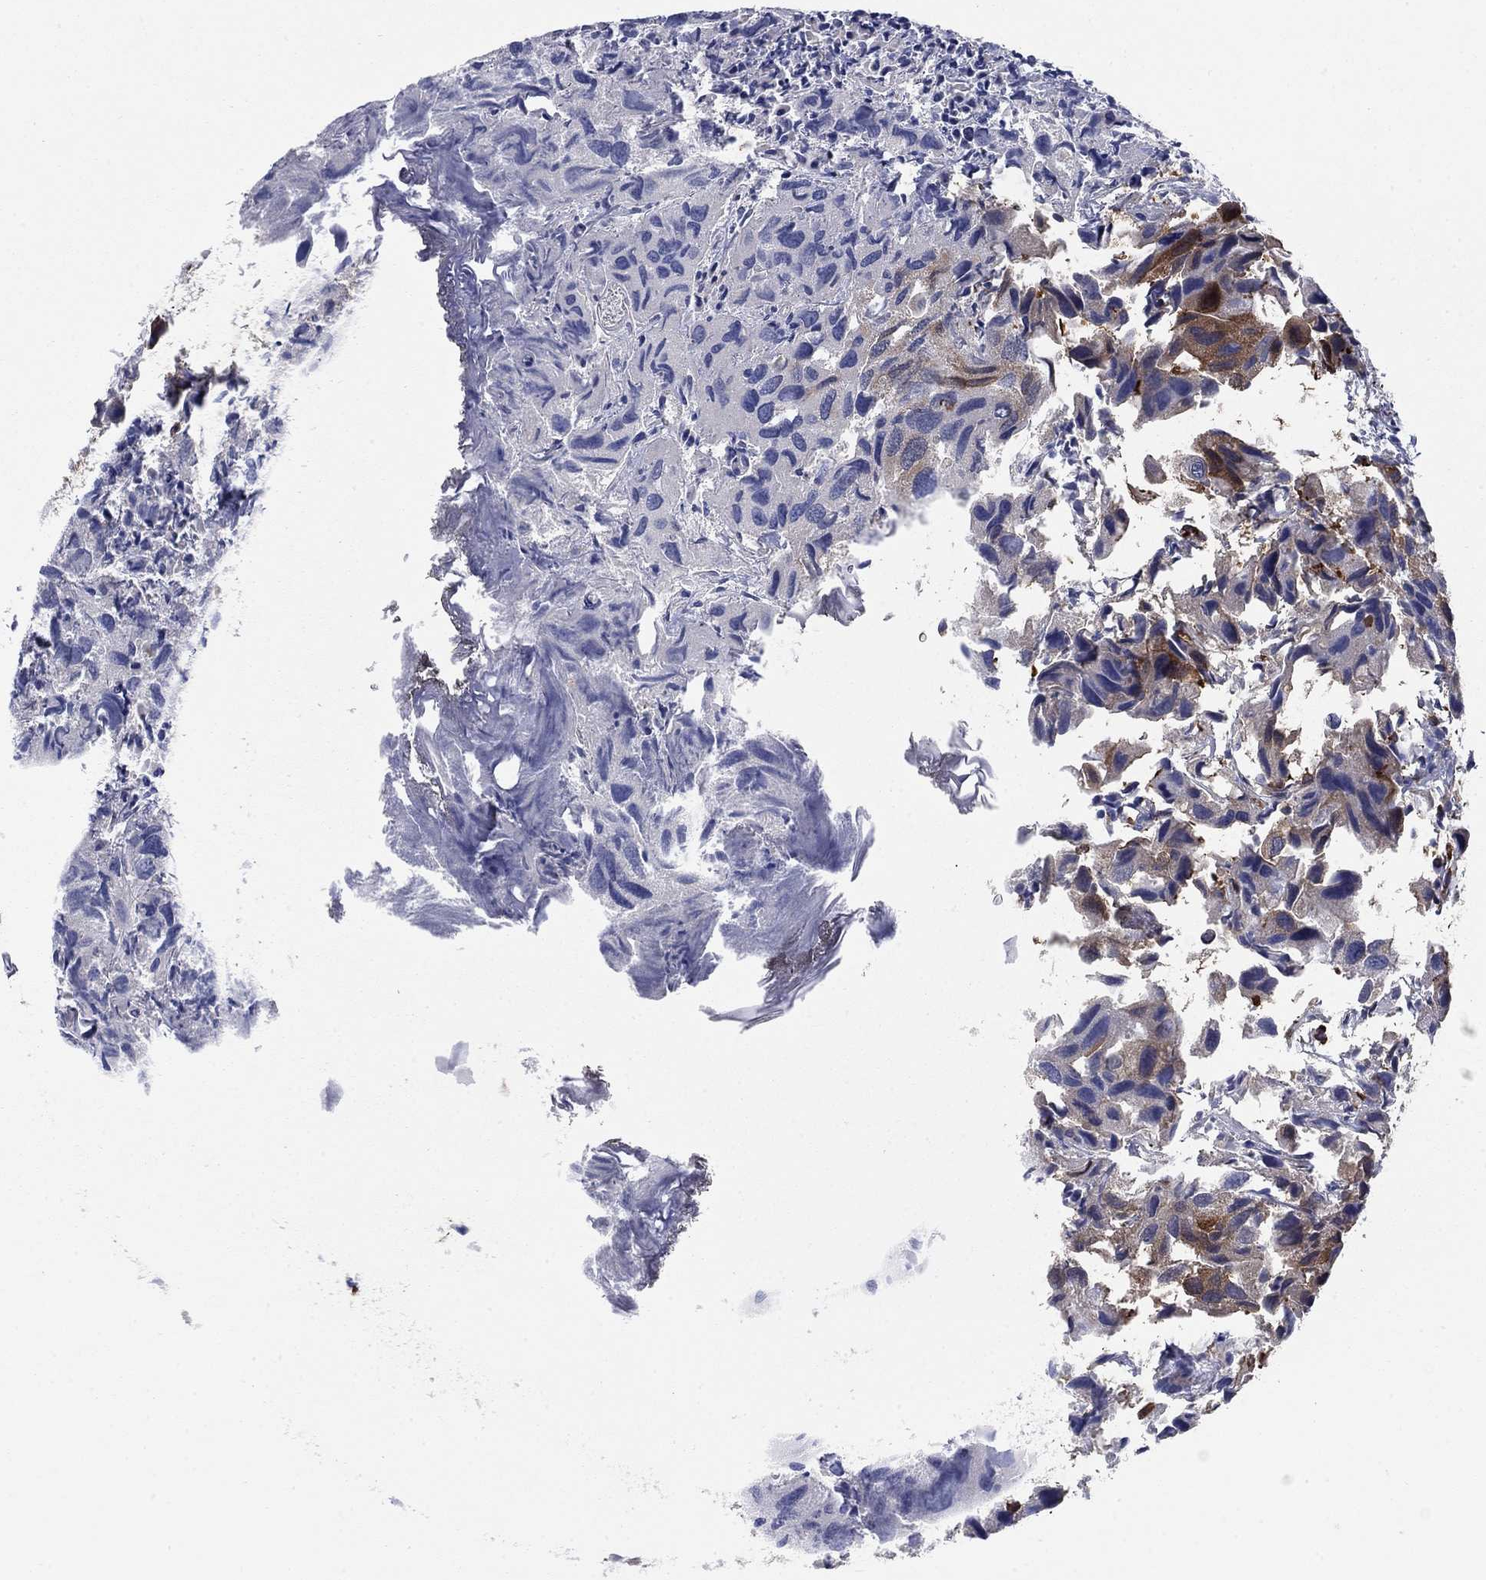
{"staining": {"intensity": "moderate", "quantity": "<25%", "location": "cytoplasmic/membranous"}, "tissue": "urothelial cancer", "cell_type": "Tumor cells", "image_type": "cancer", "snomed": [{"axis": "morphology", "description": "Urothelial carcinoma, High grade"}, {"axis": "topography", "description": "Urinary bladder"}], "caption": "Urothelial cancer was stained to show a protein in brown. There is low levels of moderate cytoplasmic/membranous expression in about <25% of tumor cells. (Stains: DAB in brown, nuclei in blue, Microscopy: brightfield microscopy at high magnification).", "gene": "STMN1", "patient": {"sex": "male", "age": 79}}